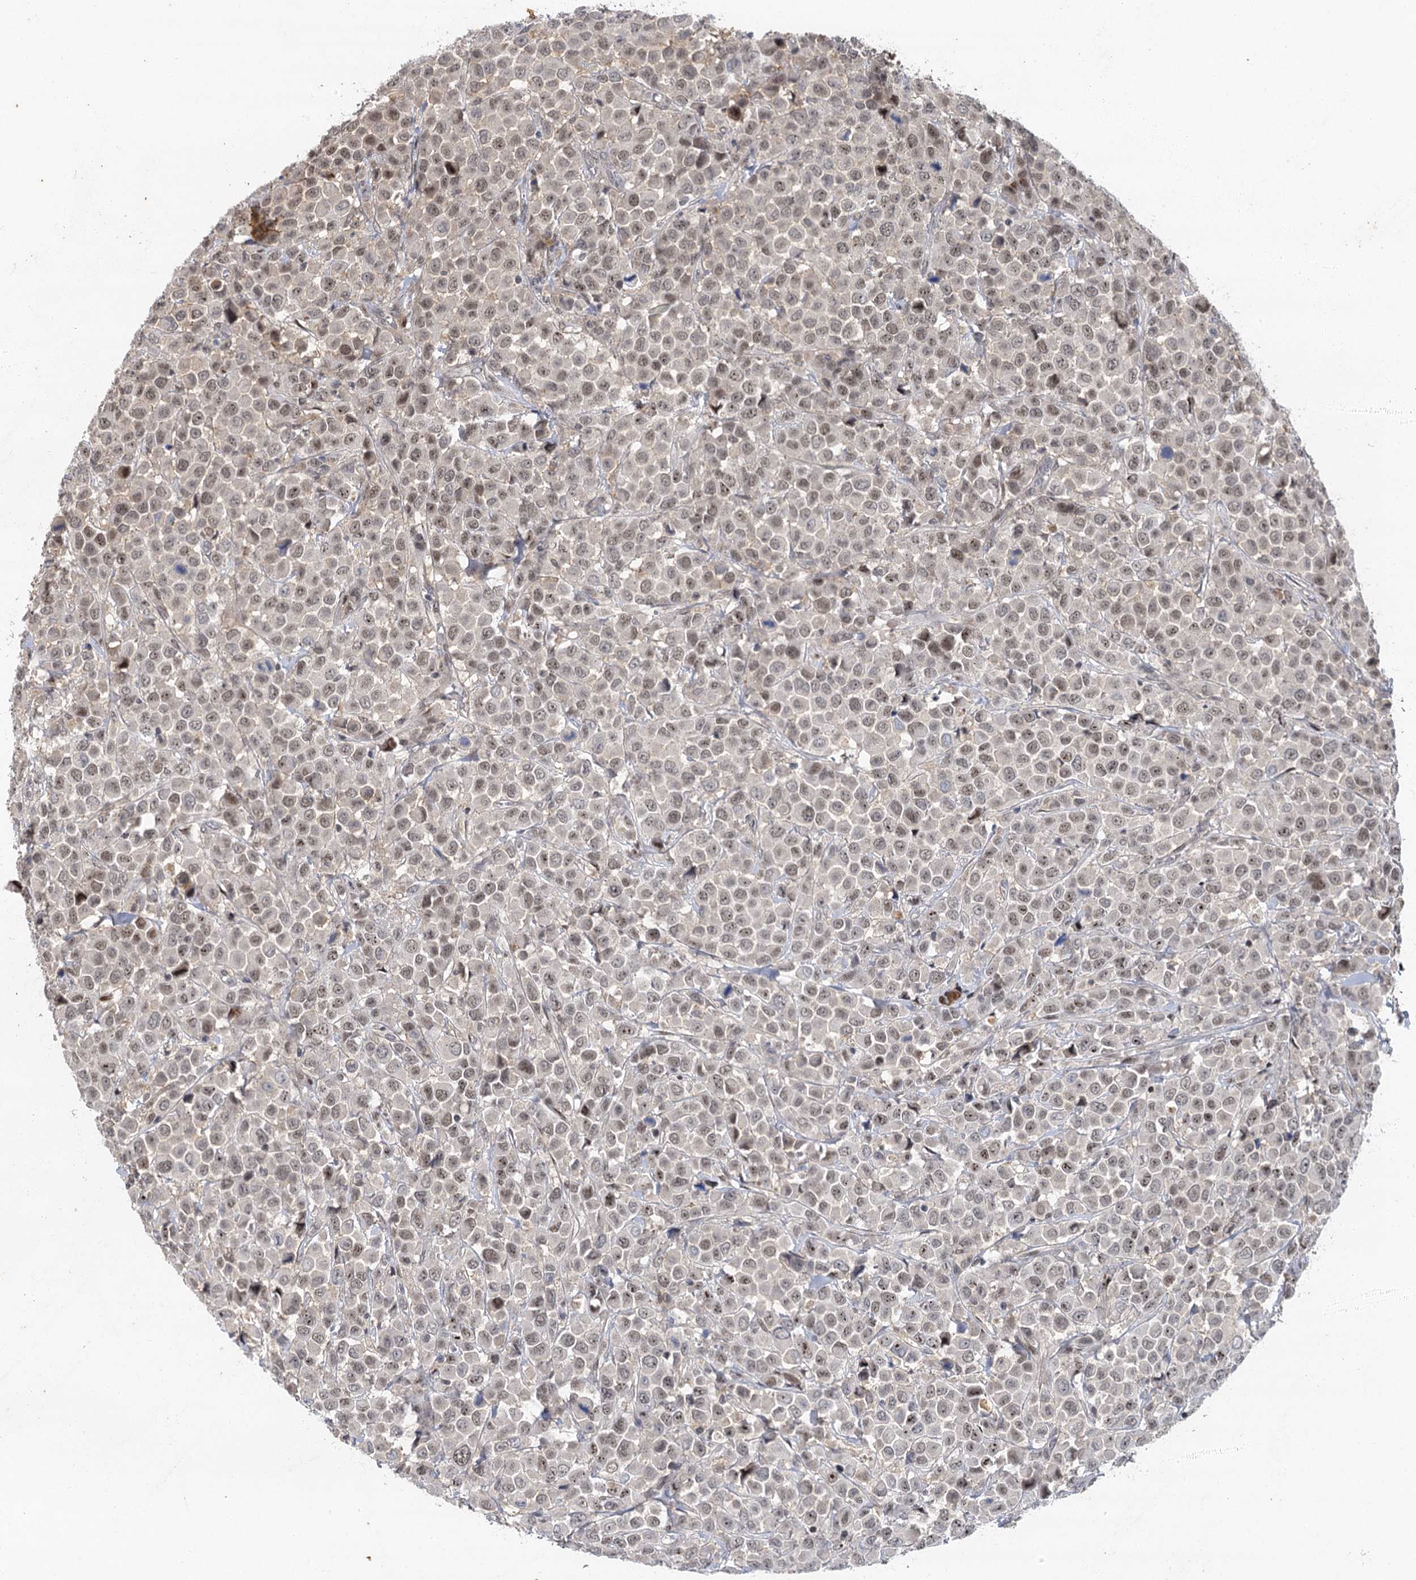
{"staining": {"intensity": "weak", "quantity": "<25%", "location": "nuclear"}, "tissue": "breast cancer", "cell_type": "Tumor cells", "image_type": "cancer", "snomed": [{"axis": "morphology", "description": "Duct carcinoma"}, {"axis": "topography", "description": "Breast"}], "caption": "Tumor cells are negative for brown protein staining in breast cancer.", "gene": "IL11RA", "patient": {"sex": "female", "age": 61}}